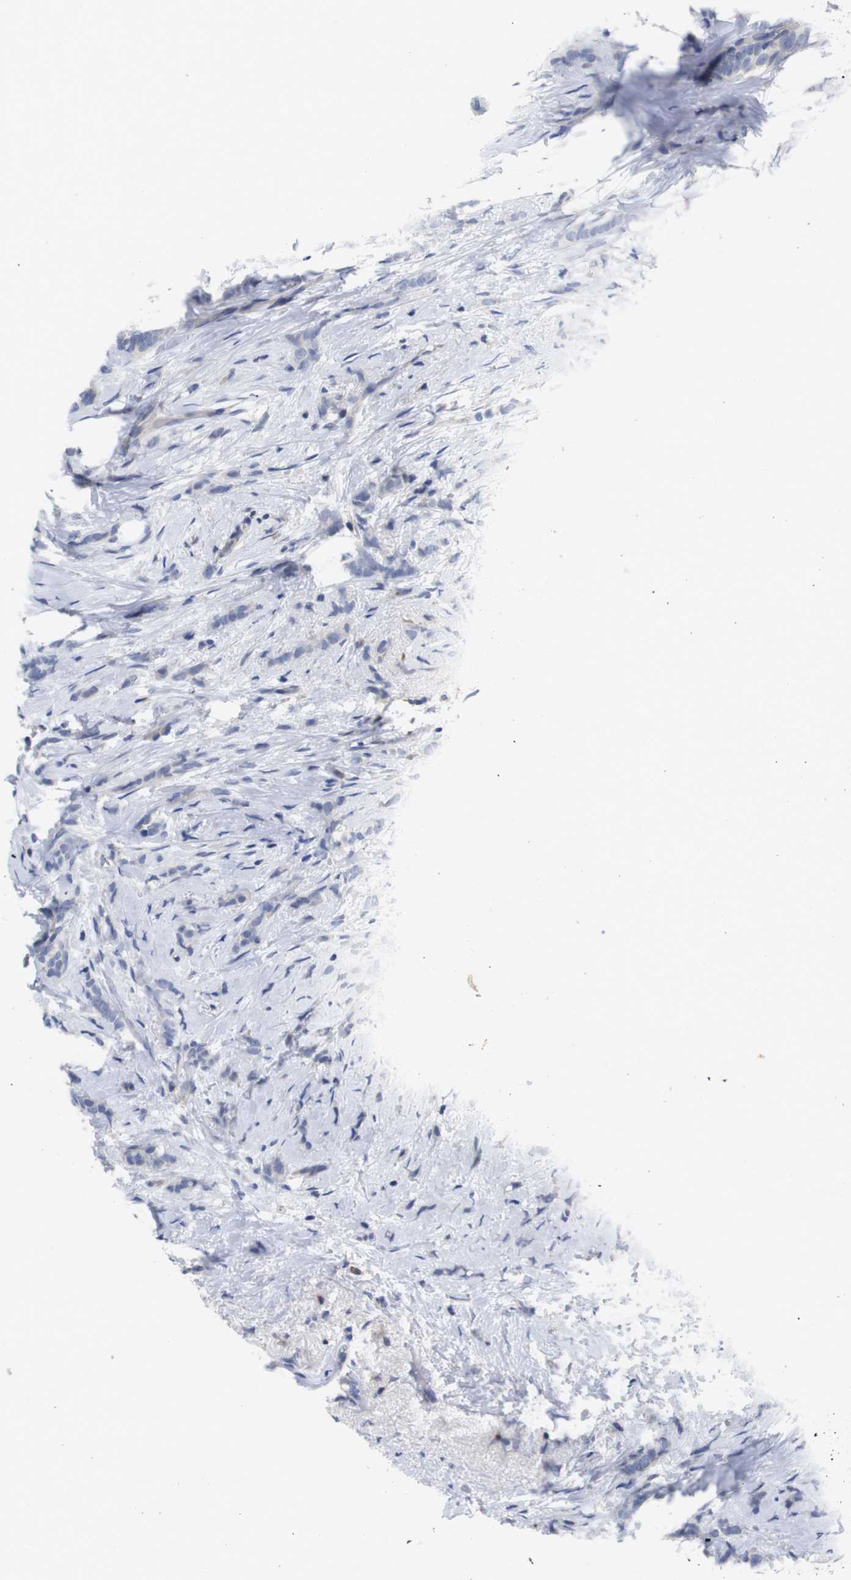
{"staining": {"intensity": "negative", "quantity": "none", "location": "none"}, "tissue": "breast cancer", "cell_type": "Tumor cells", "image_type": "cancer", "snomed": [{"axis": "morphology", "description": "Lobular carcinoma, in situ"}, {"axis": "morphology", "description": "Lobular carcinoma"}, {"axis": "topography", "description": "Breast"}], "caption": "Breast lobular carcinoma was stained to show a protein in brown. There is no significant positivity in tumor cells.", "gene": "FNTA", "patient": {"sex": "female", "age": 41}}